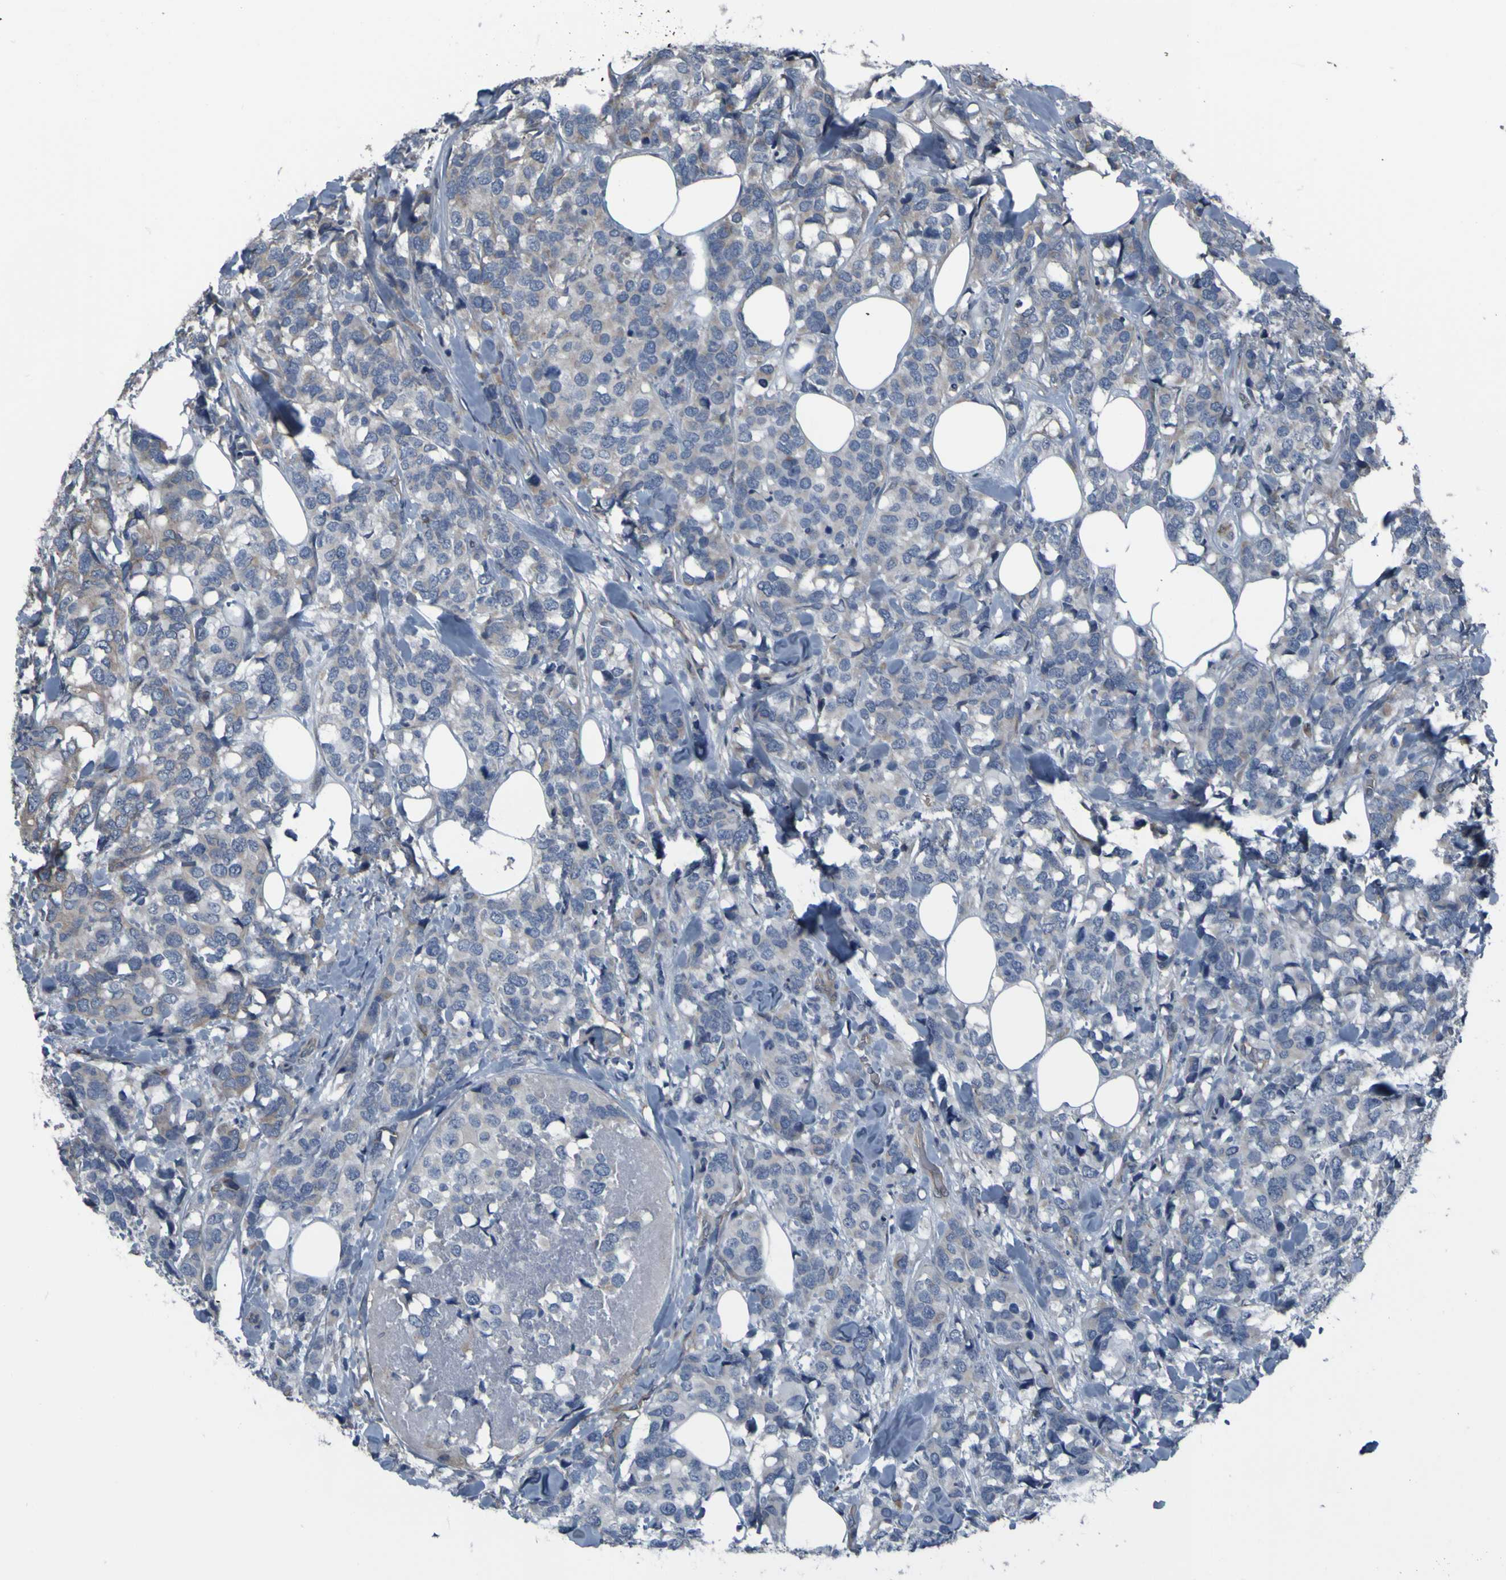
{"staining": {"intensity": "weak", "quantity": "<25%", "location": "cytoplasmic/membranous"}, "tissue": "breast cancer", "cell_type": "Tumor cells", "image_type": "cancer", "snomed": [{"axis": "morphology", "description": "Lobular carcinoma"}, {"axis": "topography", "description": "Breast"}], "caption": "Breast cancer (lobular carcinoma) was stained to show a protein in brown. There is no significant positivity in tumor cells.", "gene": "GRAMD1A", "patient": {"sex": "female", "age": 59}}